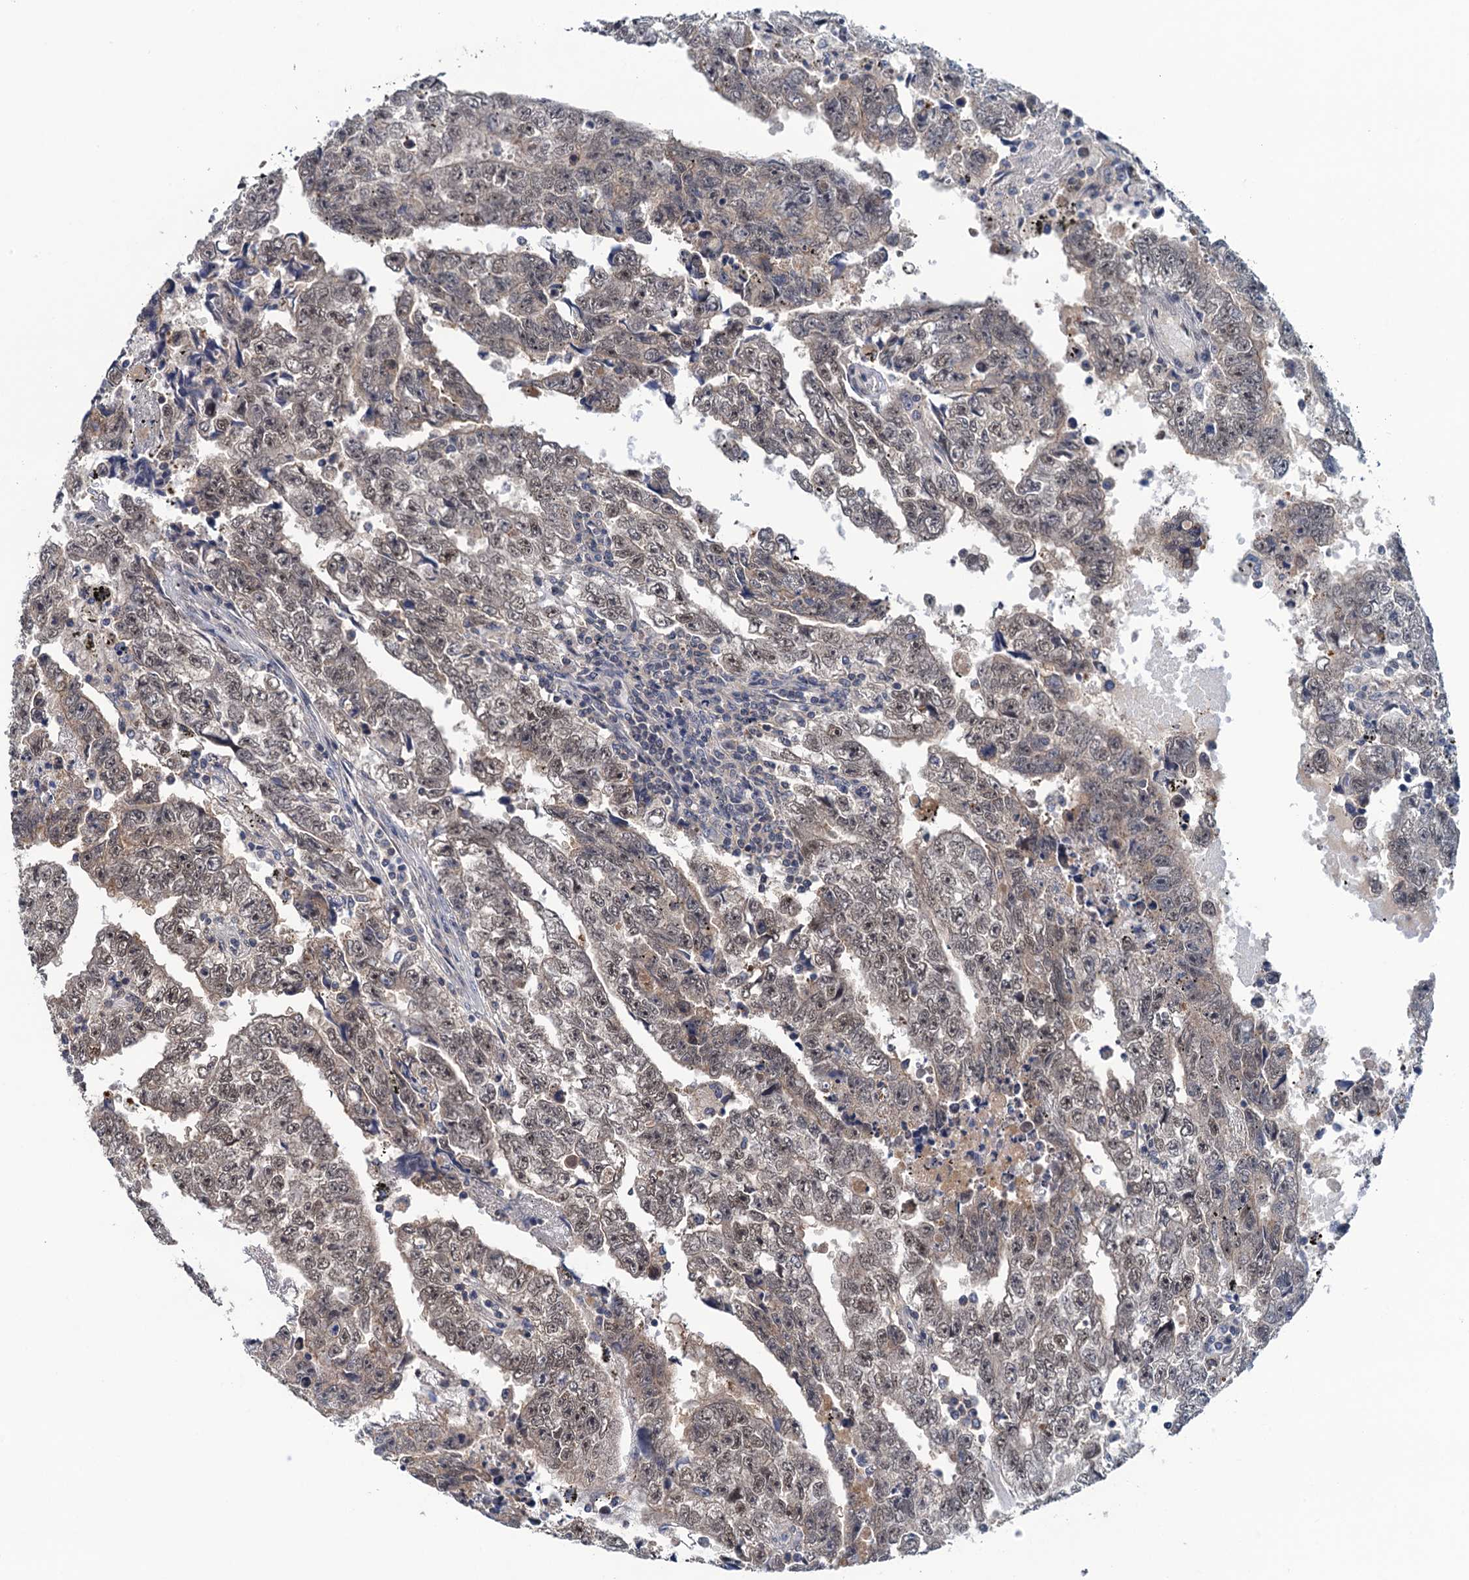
{"staining": {"intensity": "moderate", "quantity": "25%-75%", "location": "nuclear"}, "tissue": "testis cancer", "cell_type": "Tumor cells", "image_type": "cancer", "snomed": [{"axis": "morphology", "description": "Carcinoma, Embryonal, NOS"}, {"axis": "topography", "description": "Testis"}], "caption": "This image reveals immunohistochemistry (IHC) staining of testis cancer (embryonal carcinoma), with medium moderate nuclear staining in approximately 25%-75% of tumor cells.", "gene": "SAE1", "patient": {"sex": "male", "age": 25}}